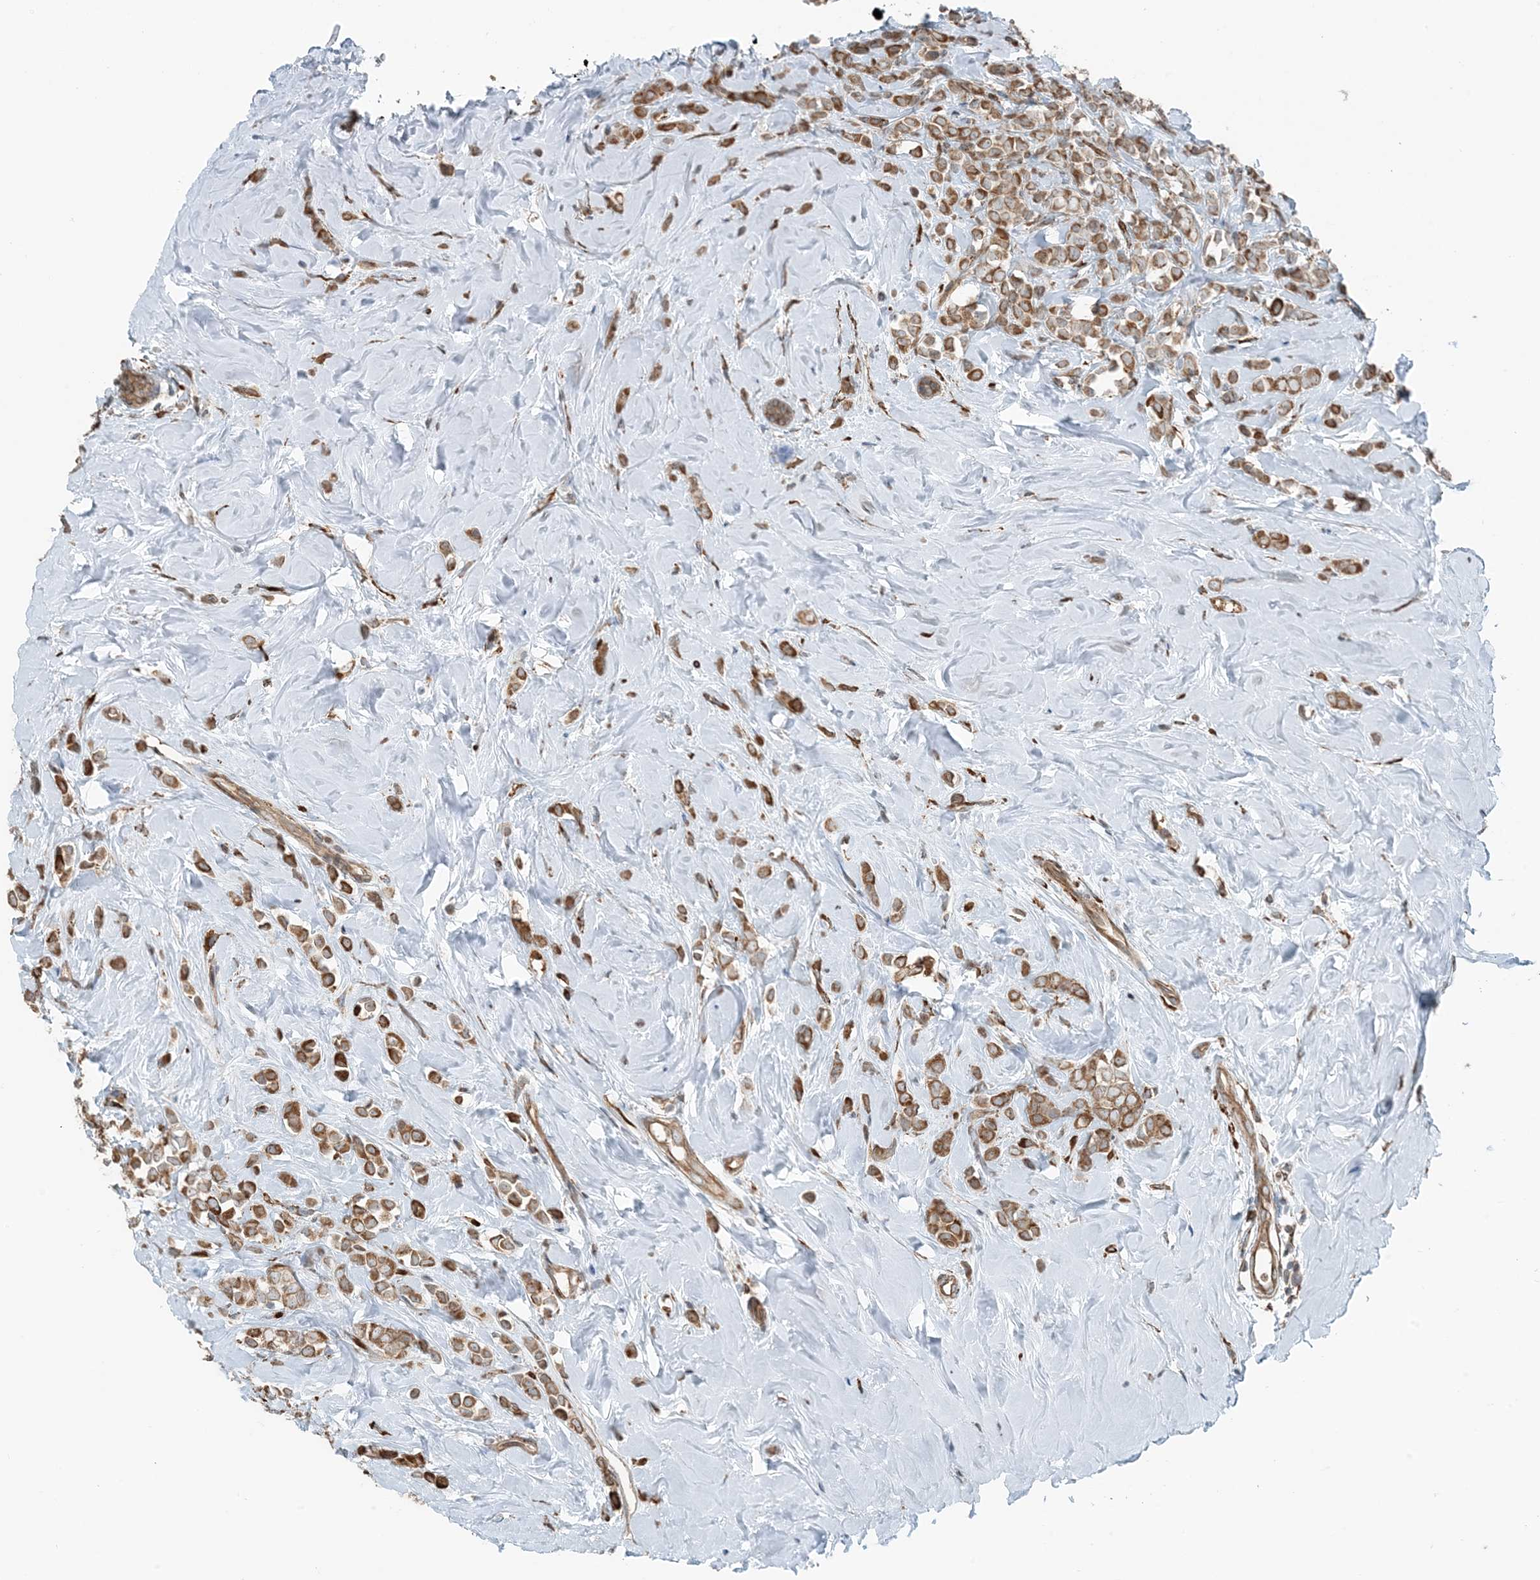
{"staining": {"intensity": "moderate", "quantity": ">75%", "location": "cytoplasmic/membranous"}, "tissue": "breast cancer", "cell_type": "Tumor cells", "image_type": "cancer", "snomed": [{"axis": "morphology", "description": "Lobular carcinoma"}, {"axis": "topography", "description": "Breast"}], "caption": "Breast cancer (lobular carcinoma) stained with immunohistochemistry exhibits moderate cytoplasmic/membranous expression in approximately >75% of tumor cells.", "gene": "CERKL", "patient": {"sex": "female", "age": 47}}